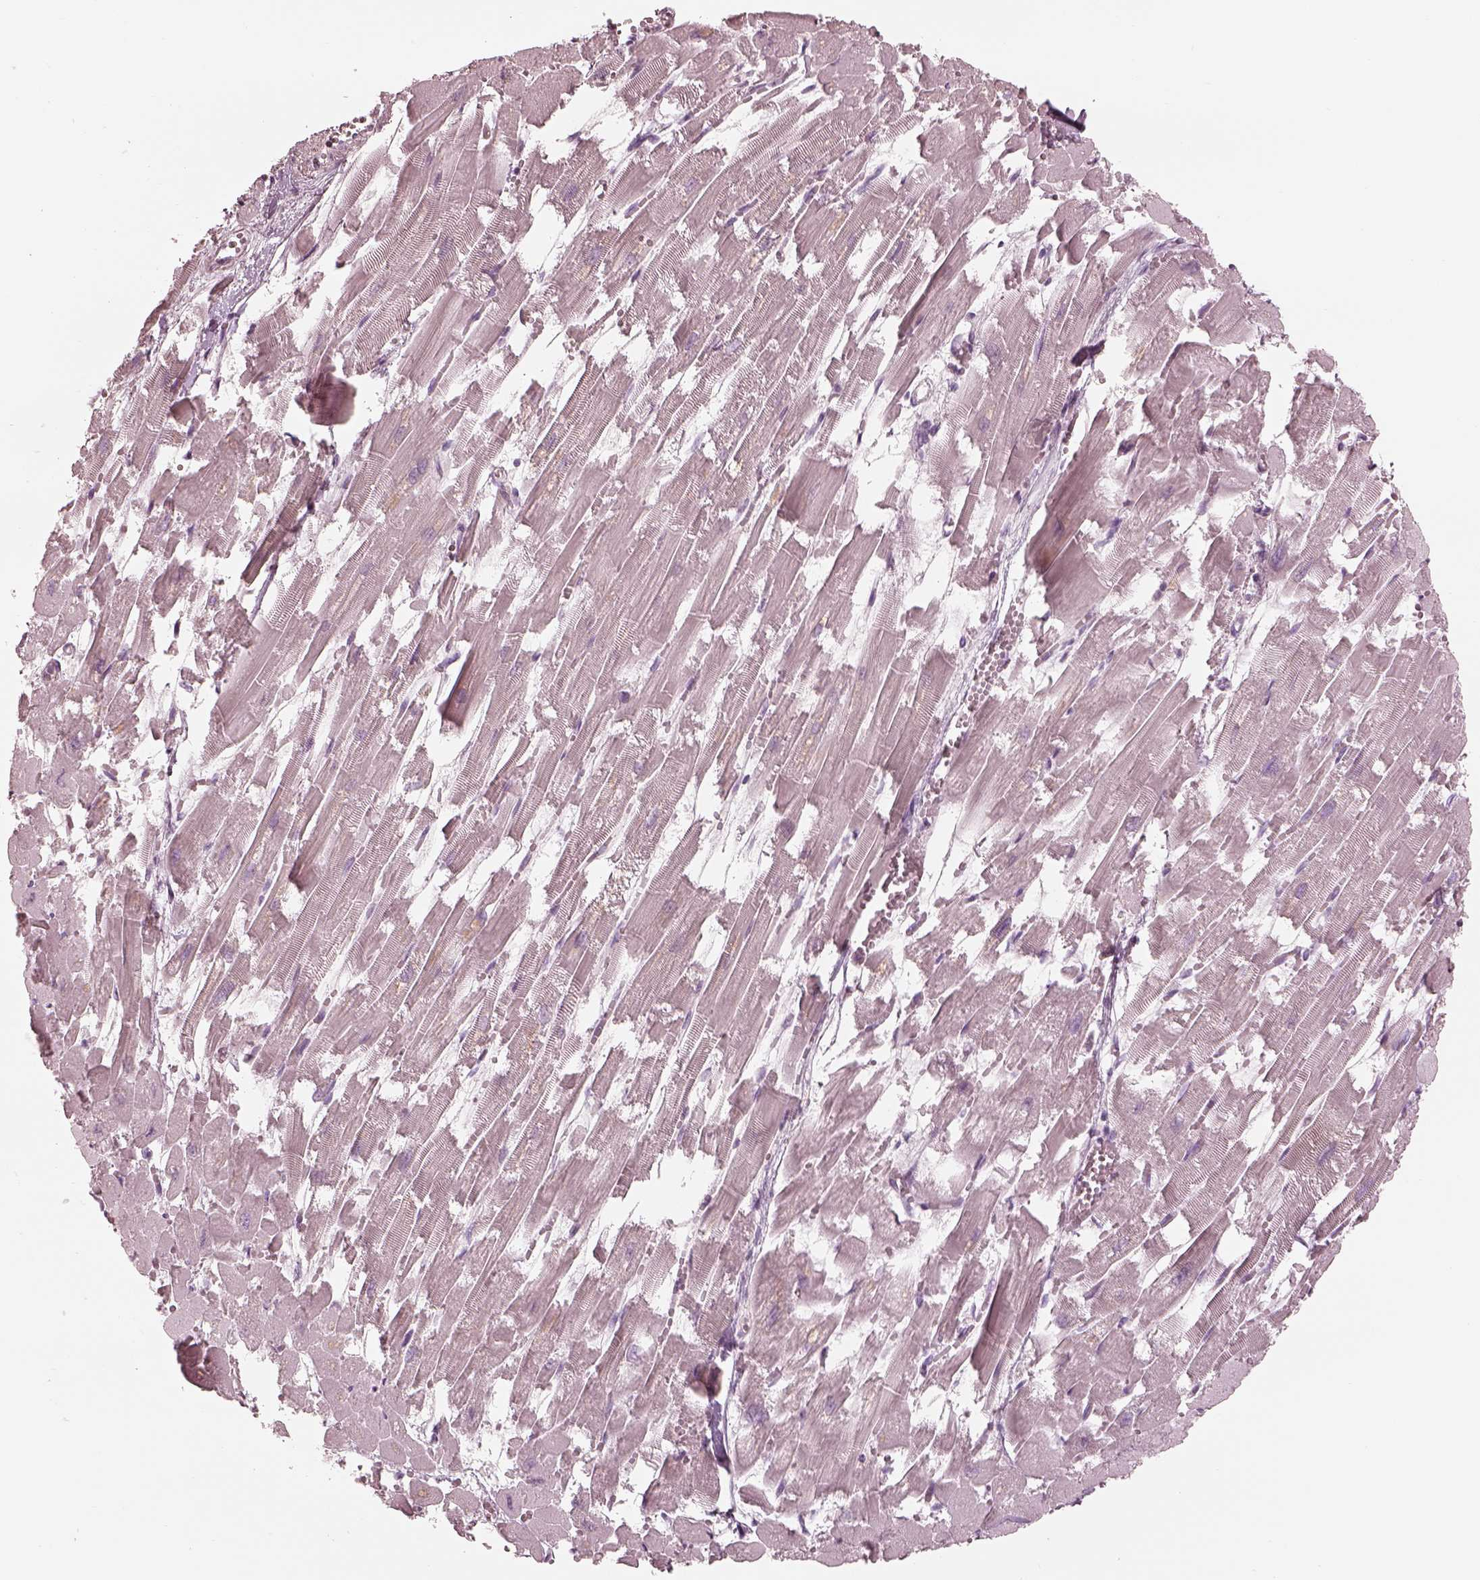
{"staining": {"intensity": "negative", "quantity": "none", "location": "none"}, "tissue": "heart muscle", "cell_type": "Cardiomyocytes", "image_type": "normal", "snomed": [{"axis": "morphology", "description": "Normal tissue, NOS"}, {"axis": "topography", "description": "Heart"}], "caption": "This histopathology image is of normal heart muscle stained with immunohistochemistry (IHC) to label a protein in brown with the nuclei are counter-stained blue. There is no staining in cardiomyocytes. Nuclei are stained in blue.", "gene": "RSPH9", "patient": {"sex": "female", "age": 52}}